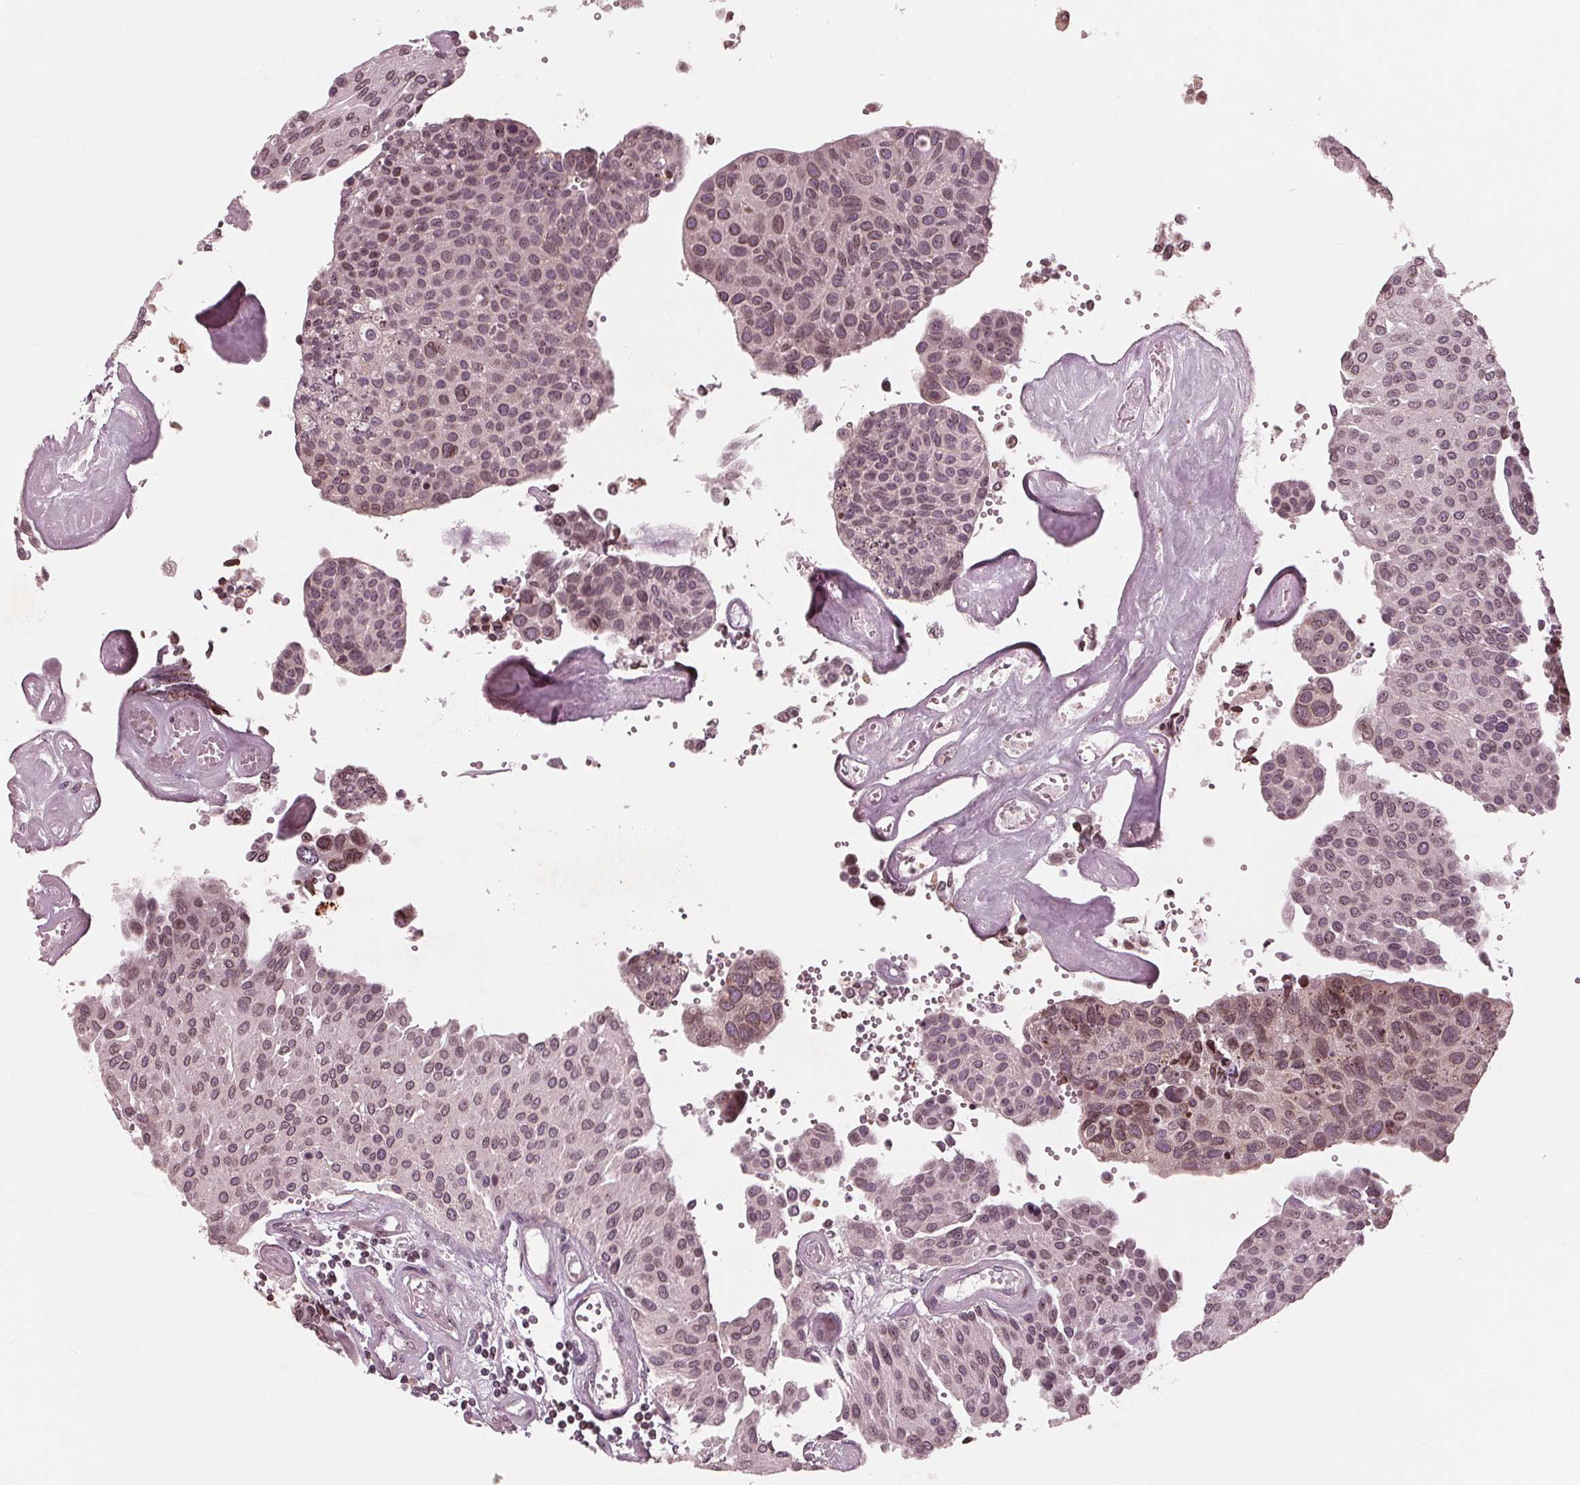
{"staining": {"intensity": "weak", "quantity": ">75%", "location": "cytoplasmic/membranous,nuclear"}, "tissue": "urothelial cancer", "cell_type": "Tumor cells", "image_type": "cancer", "snomed": [{"axis": "morphology", "description": "Urothelial carcinoma, NOS"}, {"axis": "topography", "description": "Urinary bladder"}], "caption": "DAB (3,3'-diaminobenzidine) immunohistochemical staining of transitional cell carcinoma displays weak cytoplasmic/membranous and nuclear protein staining in approximately >75% of tumor cells.", "gene": "NUP210", "patient": {"sex": "male", "age": 55}}